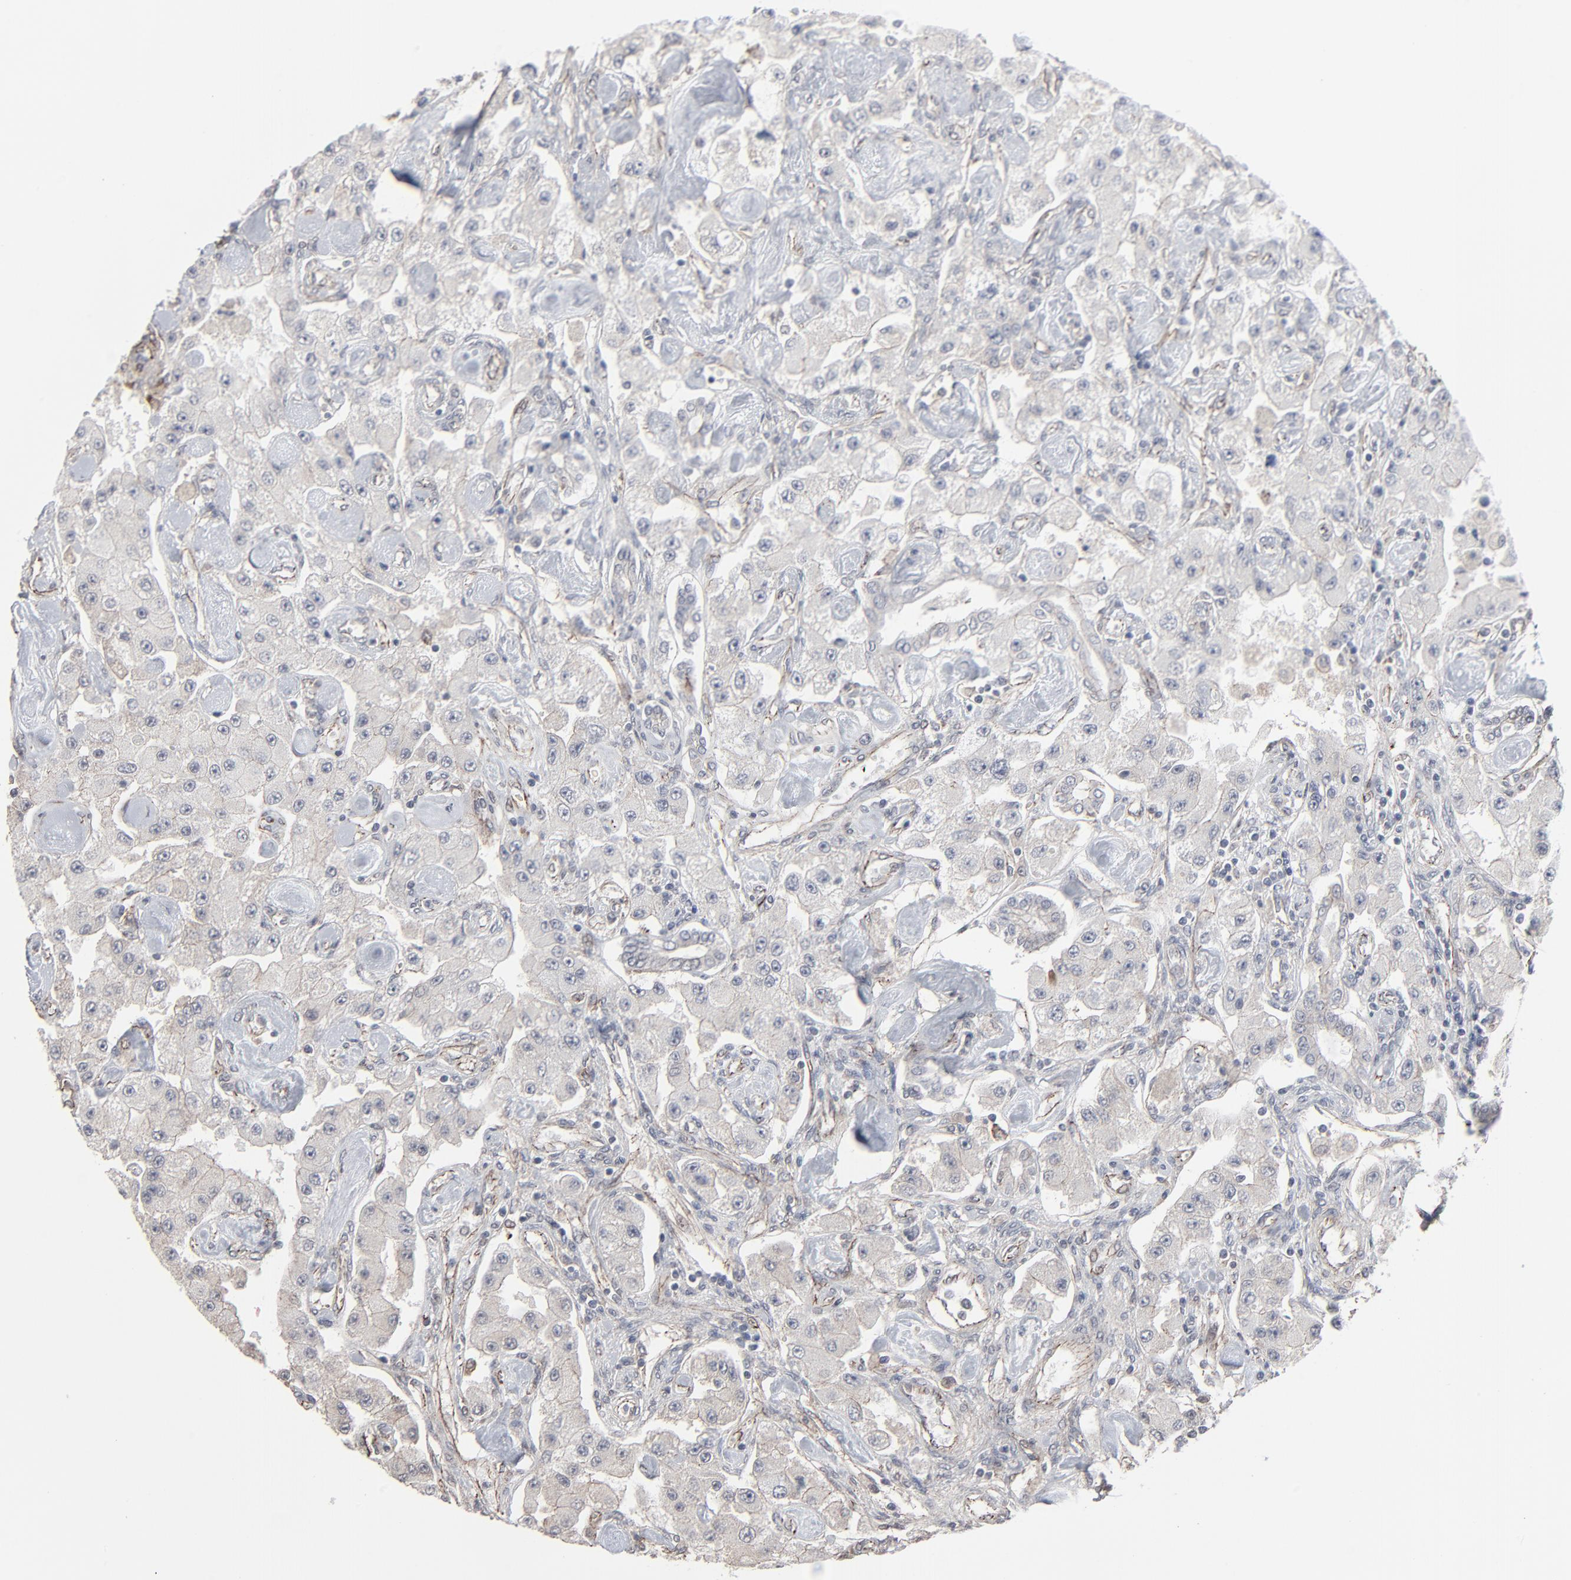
{"staining": {"intensity": "negative", "quantity": "none", "location": "none"}, "tissue": "carcinoid", "cell_type": "Tumor cells", "image_type": "cancer", "snomed": [{"axis": "morphology", "description": "Carcinoid, malignant, NOS"}, {"axis": "topography", "description": "Pancreas"}], "caption": "Immunohistochemical staining of carcinoid (malignant) exhibits no significant staining in tumor cells.", "gene": "CTNND1", "patient": {"sex": "male", "age": 41}}